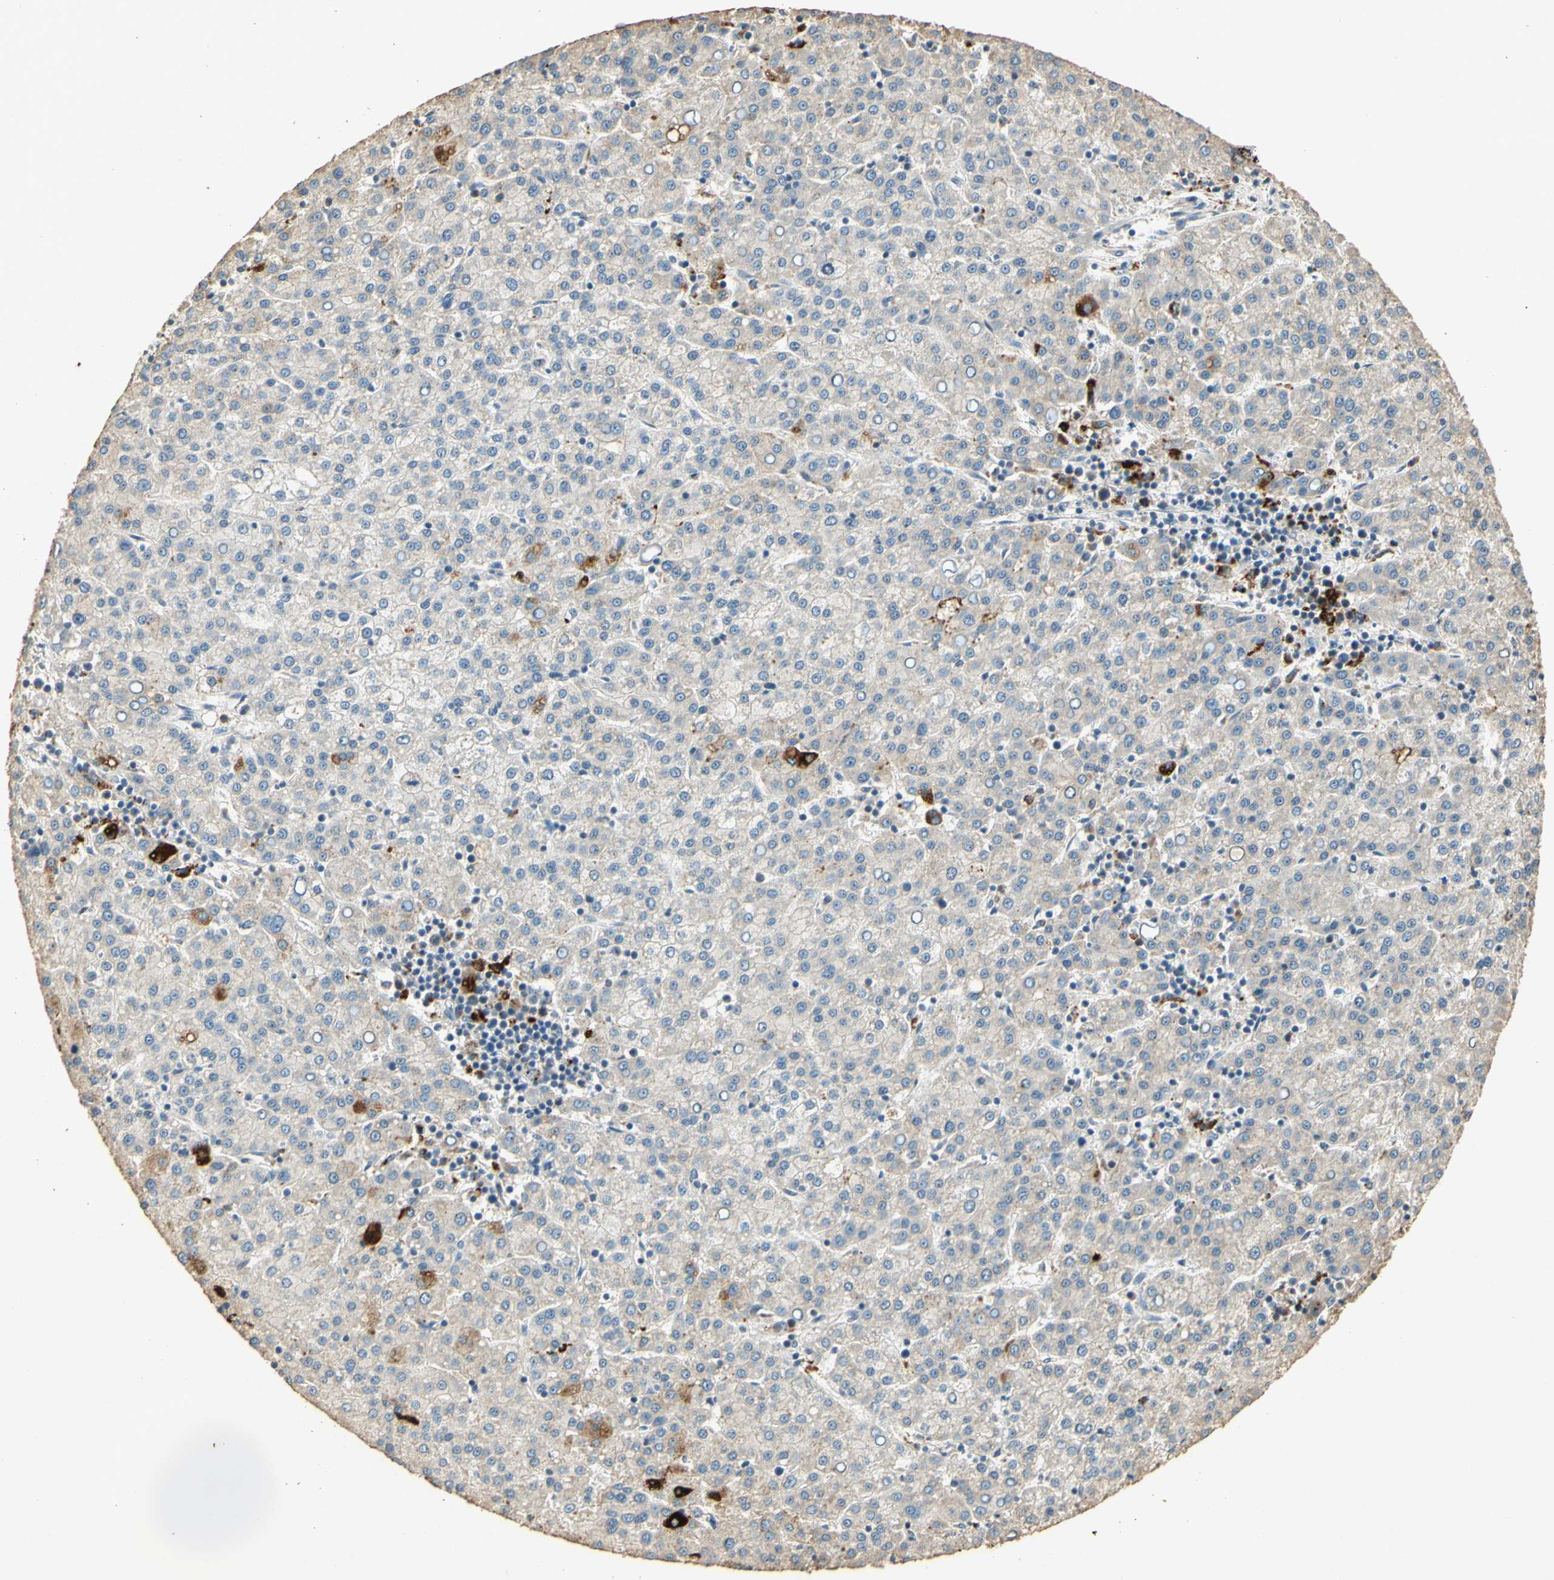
{"staining": {"intensity": "negative", "quantity": "none", "location": "none"}, "tissue": "liver cancer", "cell_type": "Tumor cells", "image_type": "cancer", "snomed": [{"axis": "morphology", "description": "Carcinoma, Hepatocellular, NOS"}, {"axis": "topography", "description": "Liver"}], "caption": "Micrograph shows no protein positivity in tumor cells of liver cancer tissue.", "gene": "ARHGEF17", "patient": {"sex": "female", "age": 58}}